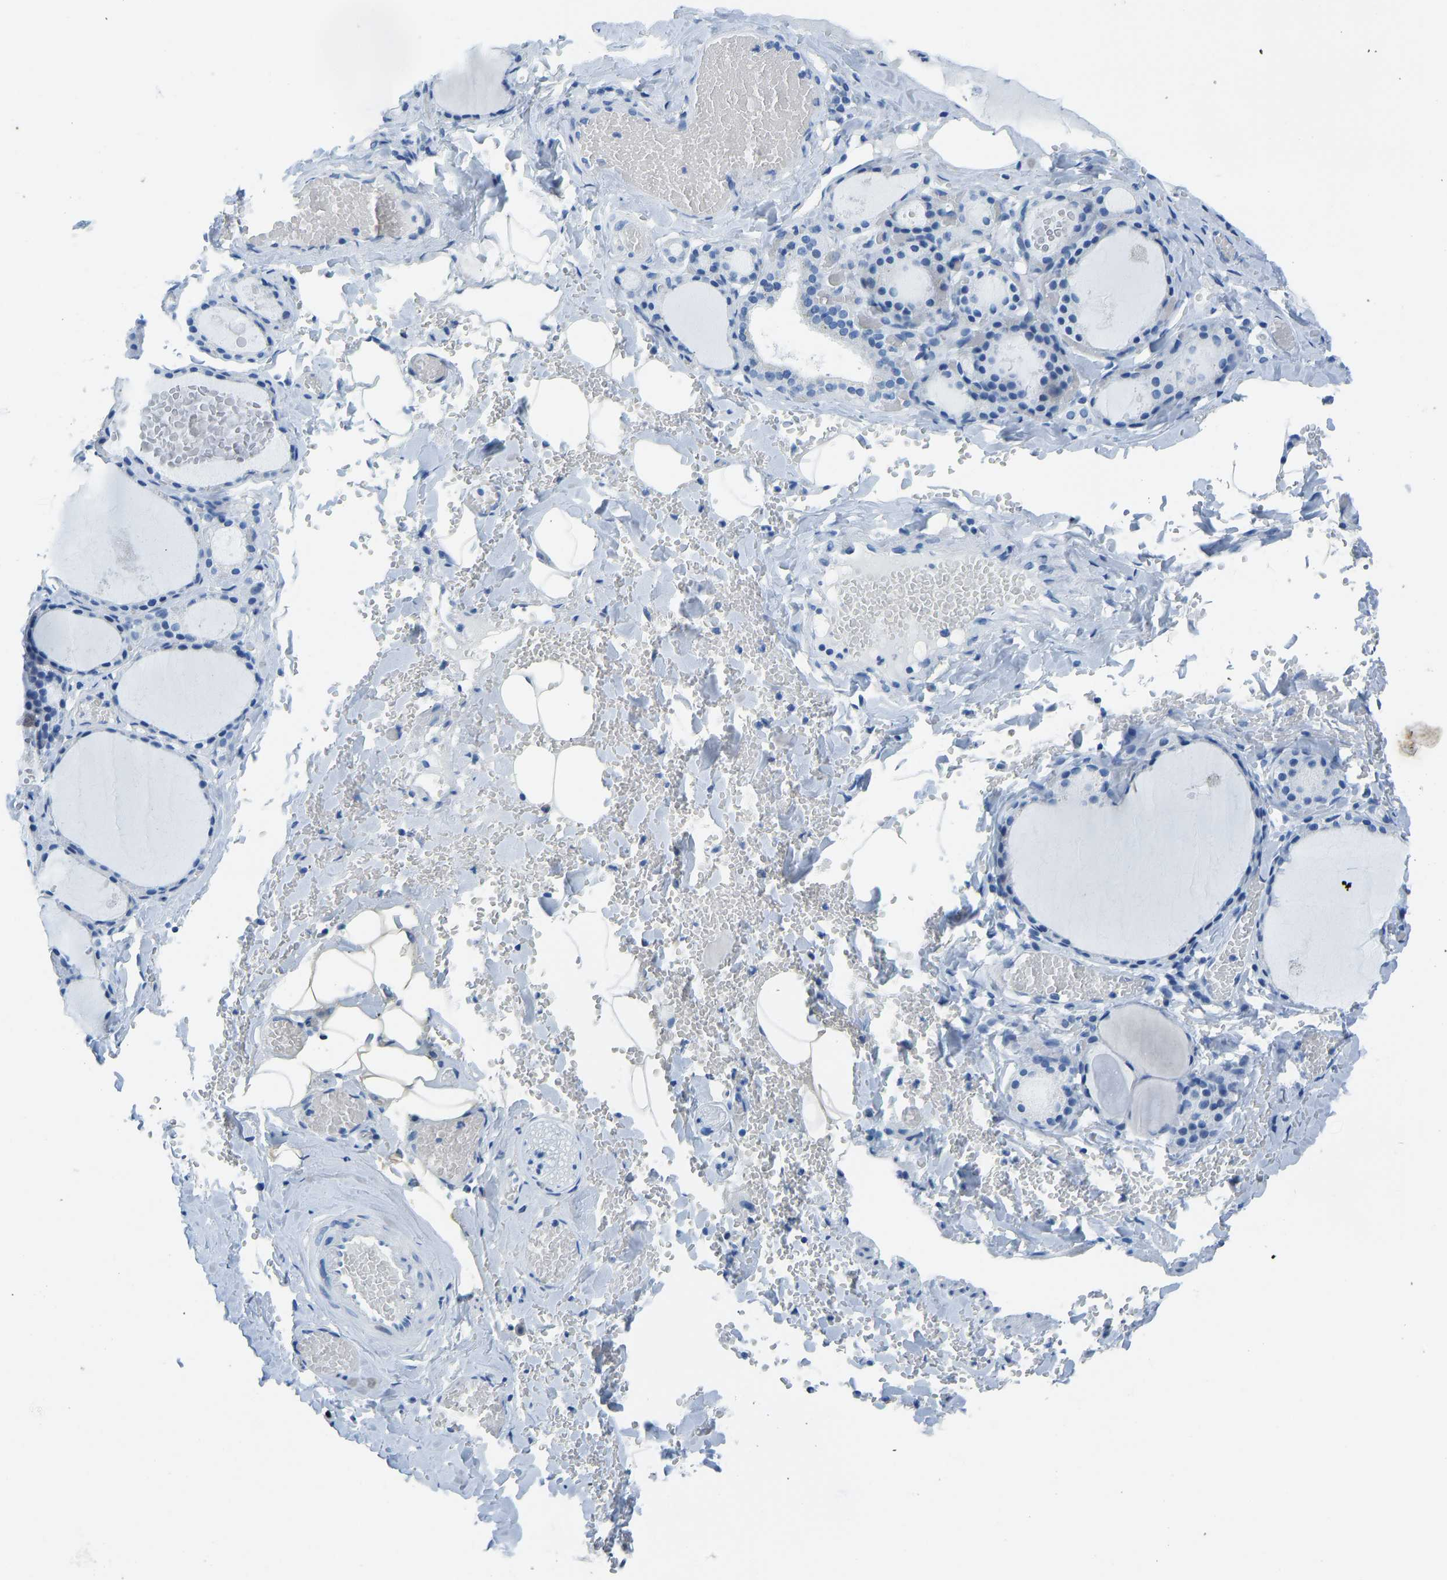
{"staining": {"intensity": "negative", "quantity": "none", "location": "none"}, "tissue": "thyroid gland", "cell_type": "Glandular cells", "image_type": "normal", "snomed": [{"axis": "morphology", "description": "Normal tissue, NOS"}, {"axis": "topography", "description": "Thyroid gland"}], "caption": "Glandular cells are negative for brown protein staining in normal thyroid gland. (Immunohistochemistry, brightfield microscopy, high magnification).", "gene": "SERPINB3", "patient": {"sex": "male", "age": 56}}